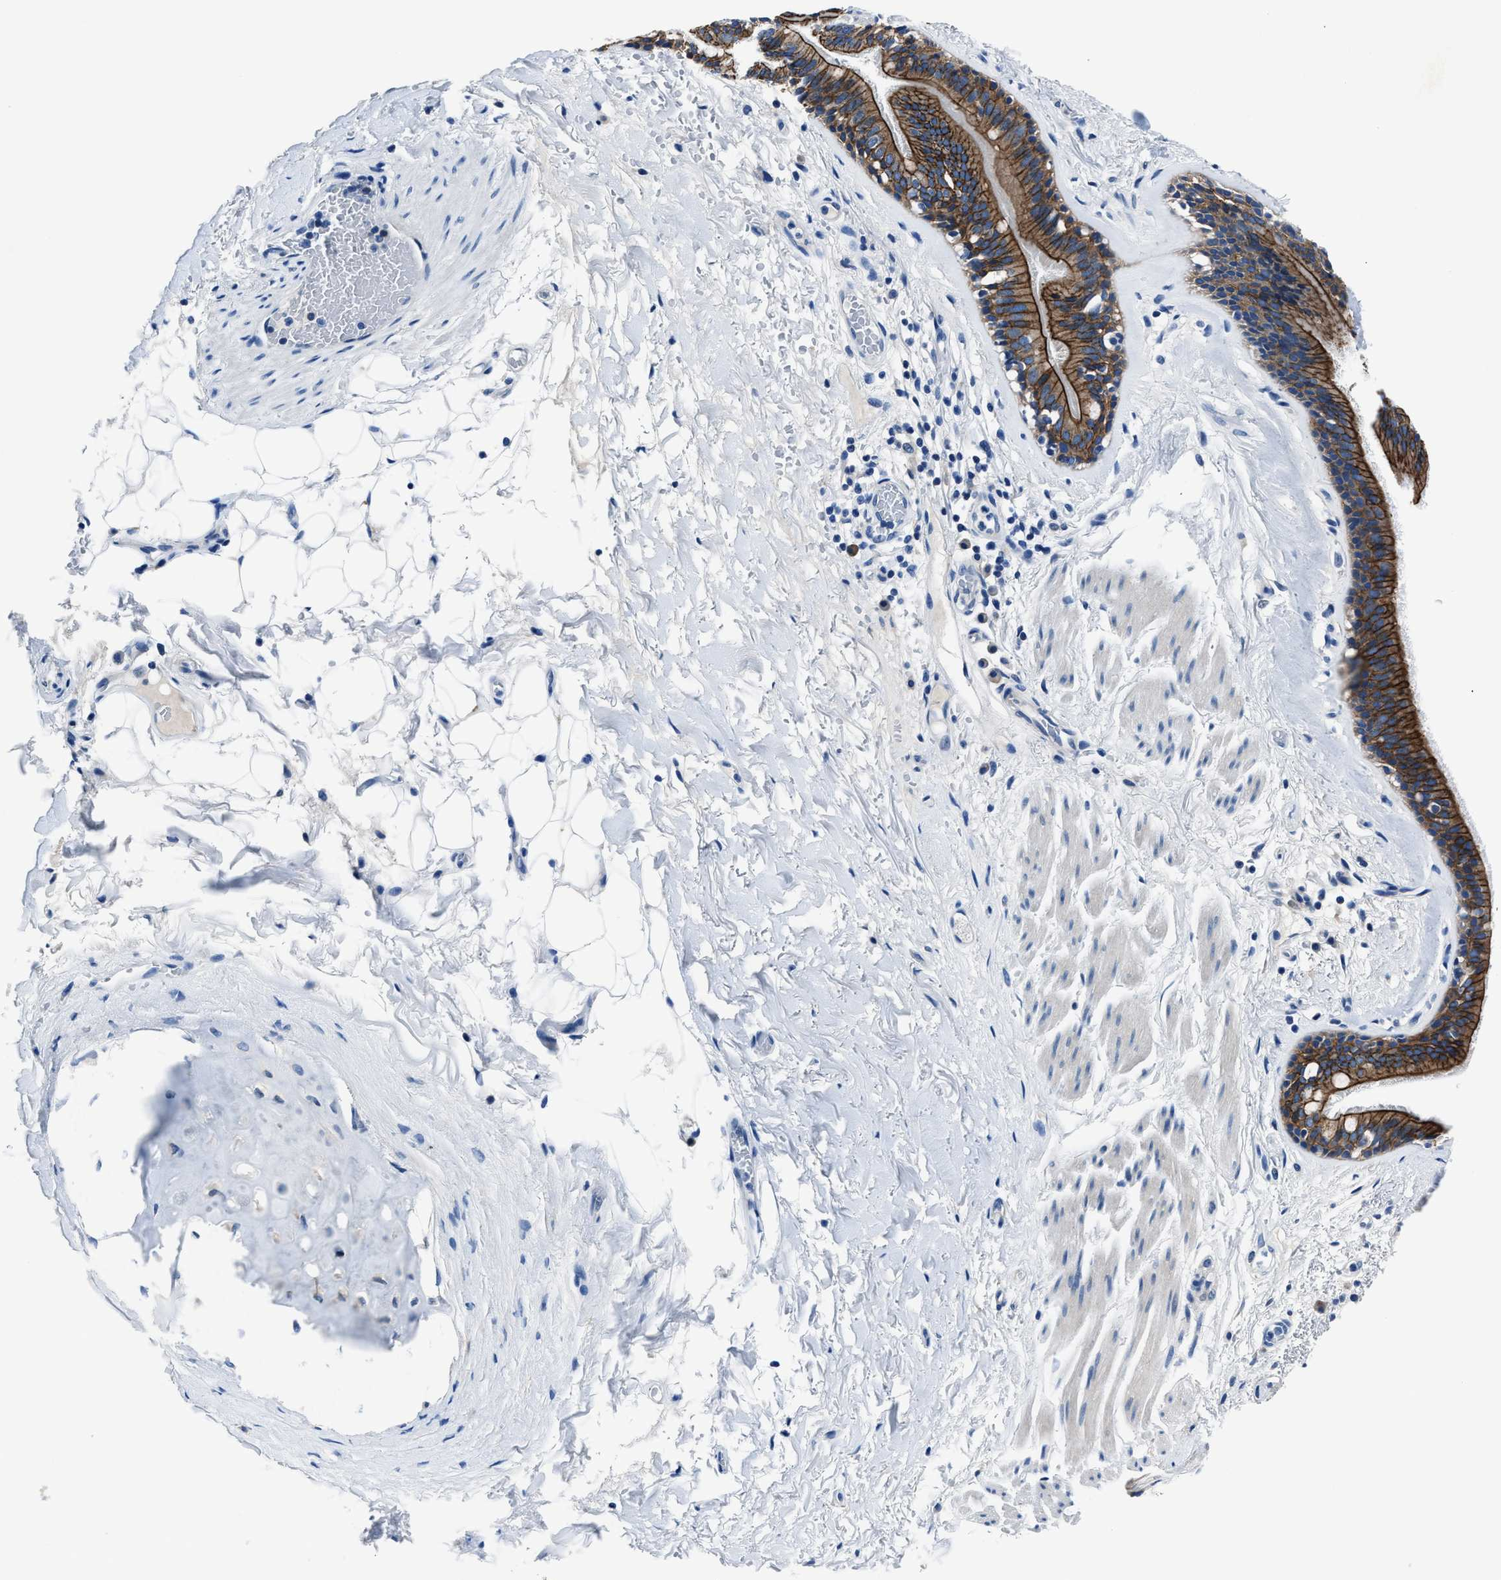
{"staining": {"intensity": "strong", "quantity": ">75%", "location": "cytoplasmic/membranous"}, "tissue": "bronchus", "cell_type": "Respiratory epithelial cells", "image_type": "normal", "snomed": [{"axis": "morphology", "description": "Normal tissue, NOS"}, {"axis": "topography", "description": "Cartilage tissue"}], "caption": "High-magnification brightfield microscopy of unremarkable bronchus stained with DAB (brown) and counterstained with hematoxylin (blue). respiratory epithelial cells exhibit strong cytoplasmic/membranous expression is identified in about>75% of cells. Nuclei are stained in blue.", "gene": "LMO7", "patient": {"sex": "female", "age": 63}}